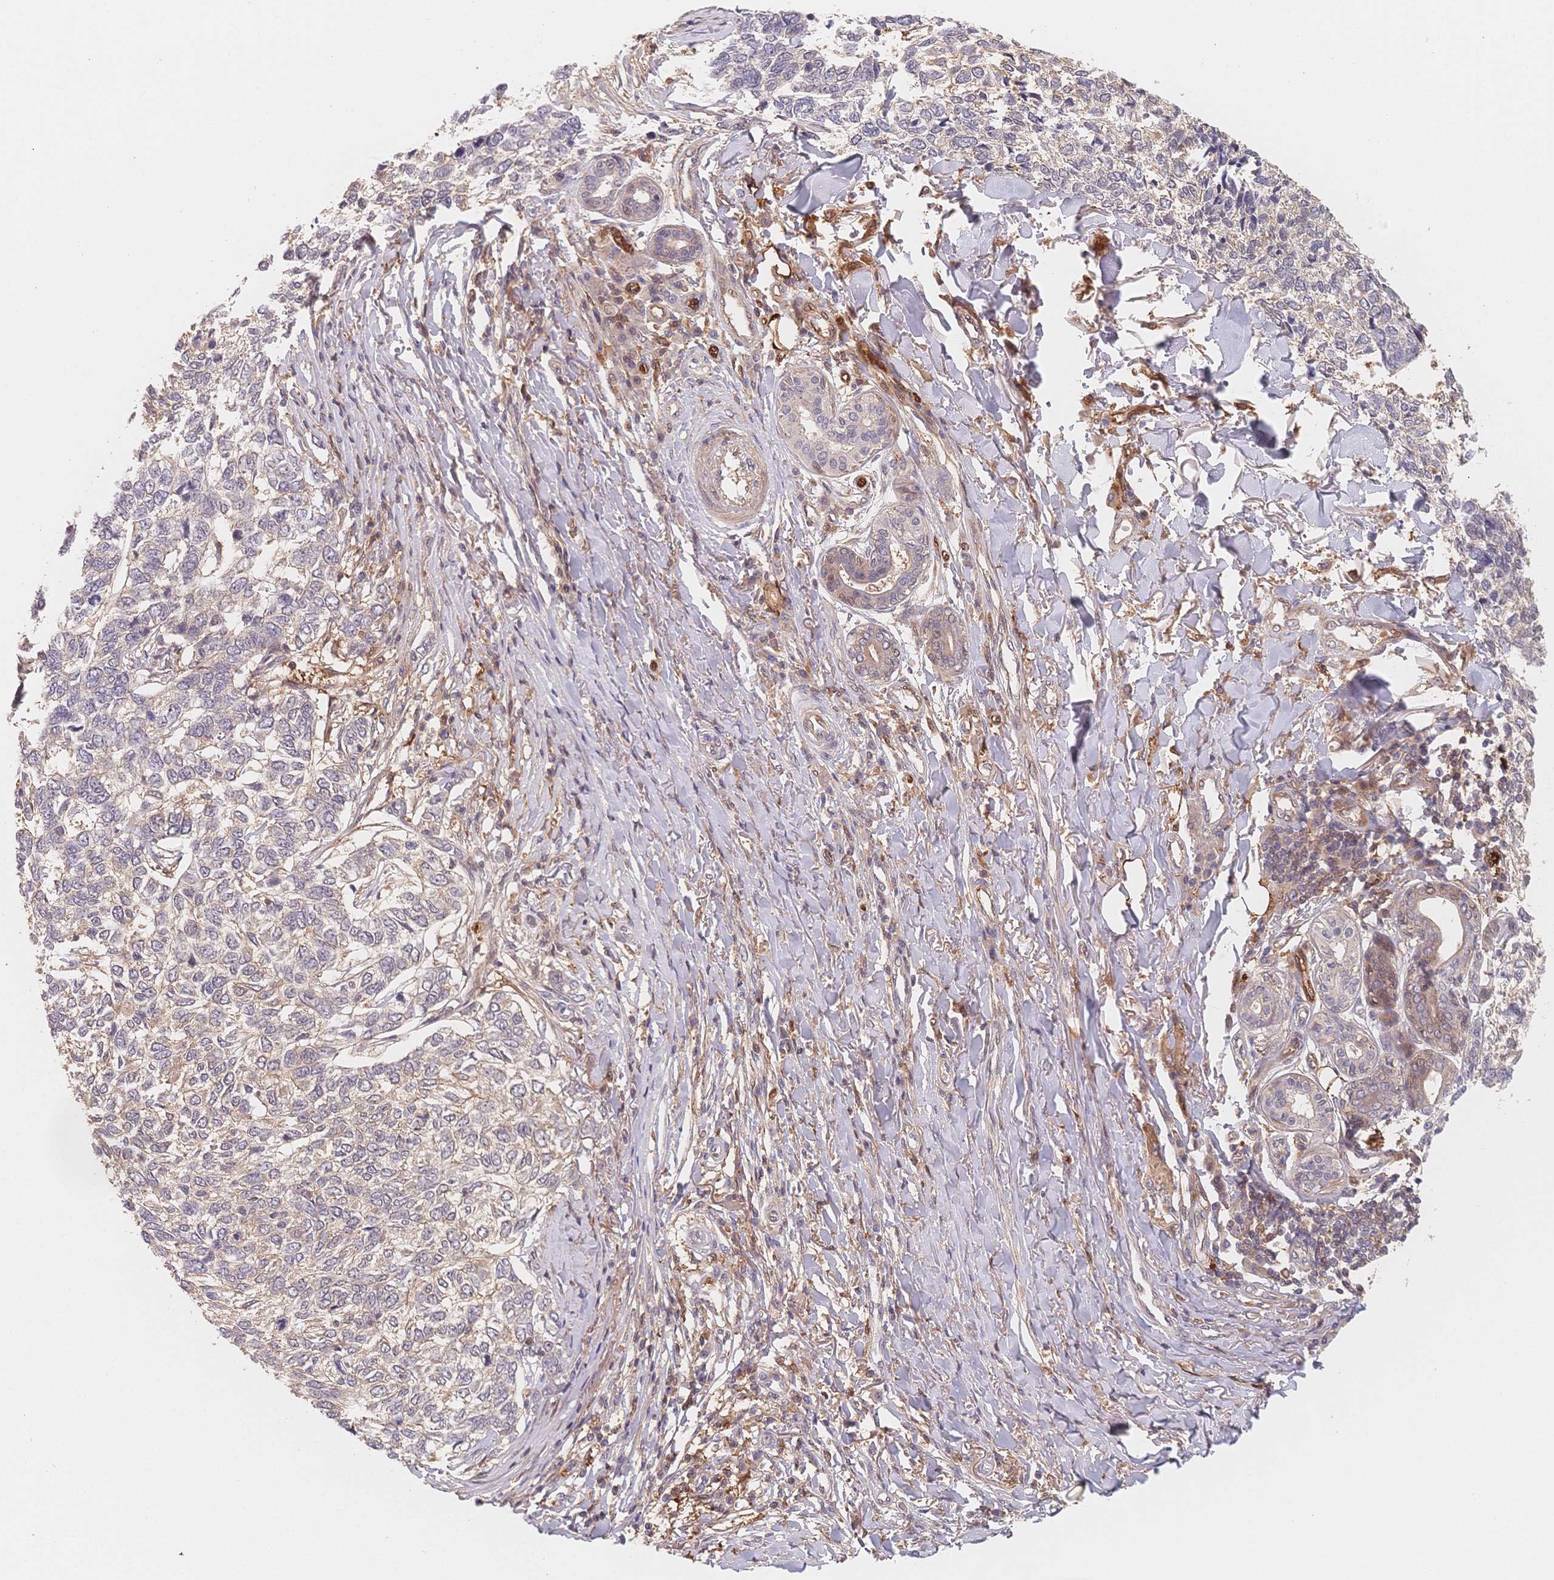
{"staining": {"intensity": "negative", "quantity": "none", "location": "none"}, "tissue": "skin cancer", "cell_type": "Tumor cells", "image_type": "cancer", "snomed": [{"axis": "morphology", "description": "Basal cell carcinoma"}, {"axis": "topography", "description": "Skin"}], "caption": "High magnification brightfield microscopy of skin cancer (basal cell carcinoma) stained with DAB (brown) and counterstained with hematoxylin (blue): tumor cells show no significant positivity.", "gene": "C12orf75", "patient": {"sex": "female", "age": 65}}